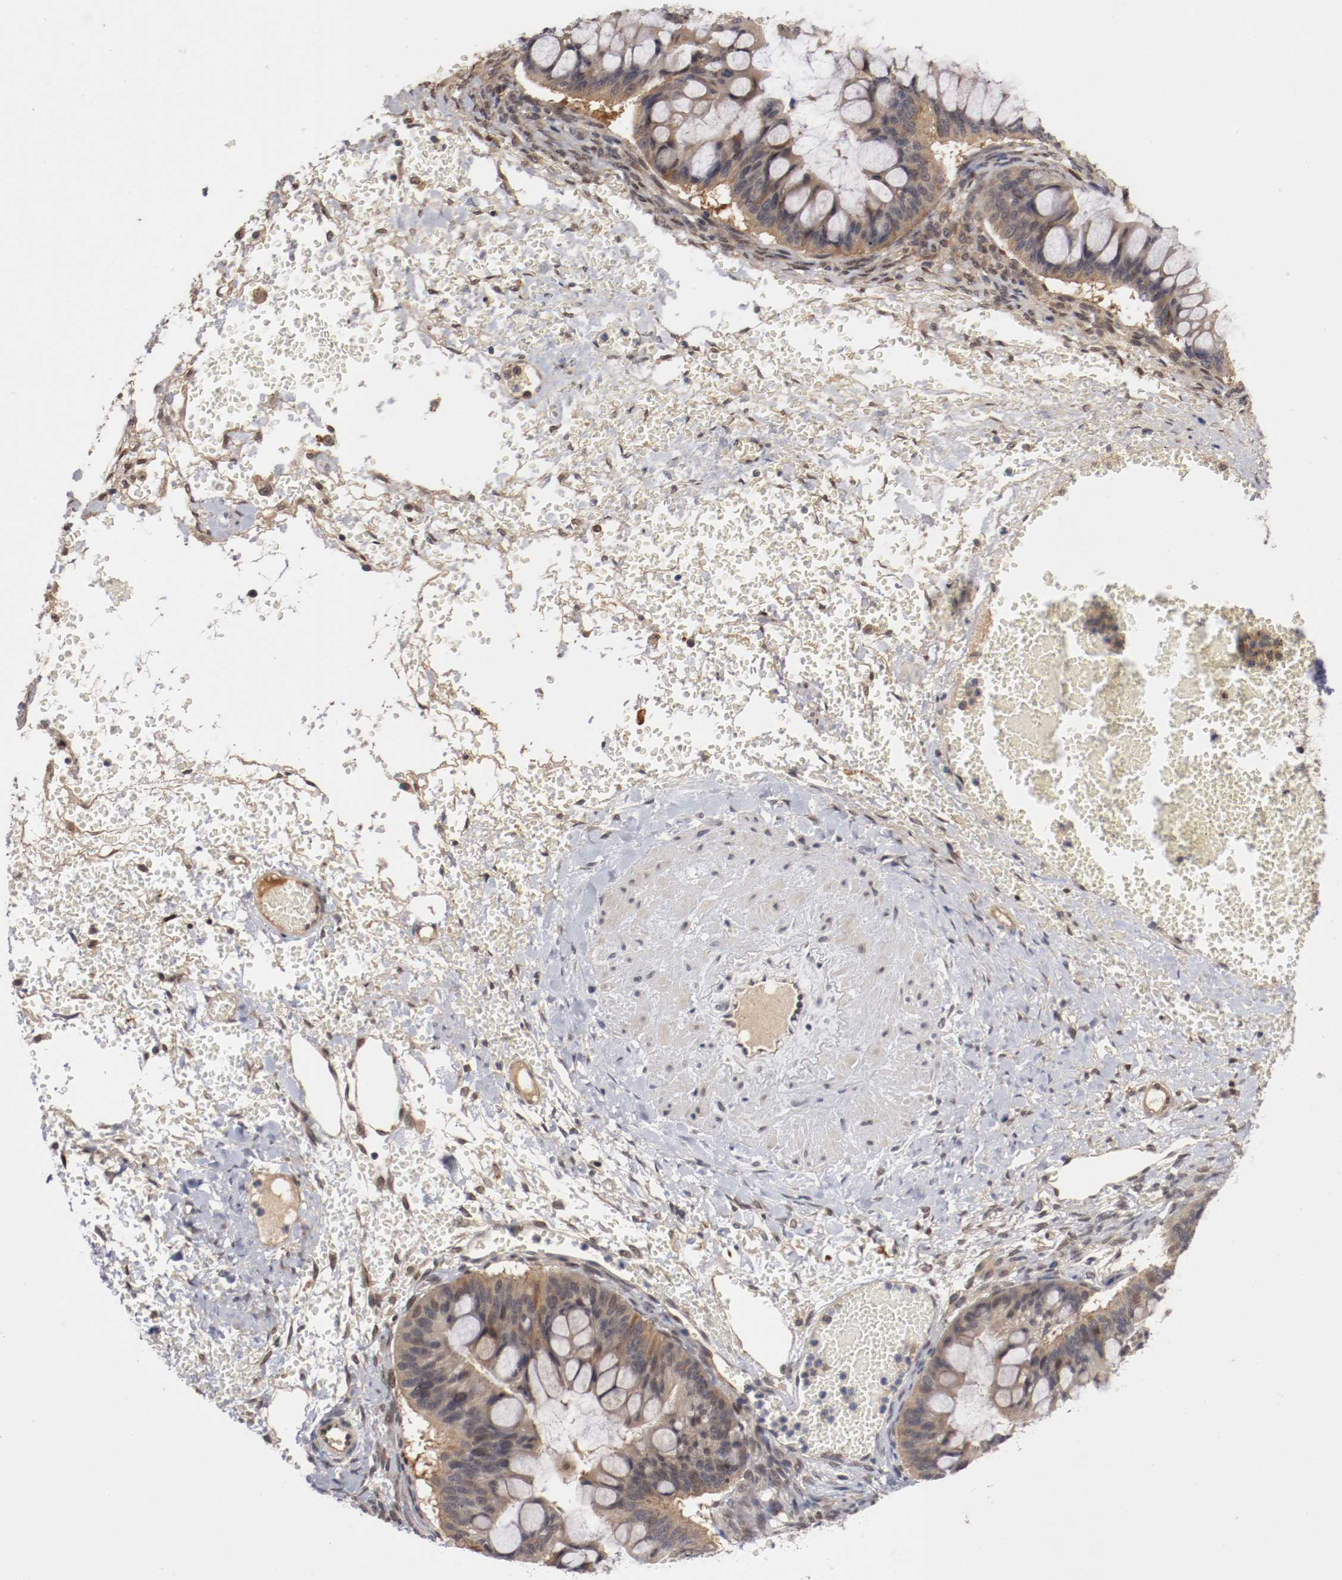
{"staining": {"intensity": "weak", "quantity": ">75%", "location": "cytoplasmic/membranous"}, "tissue": "ovarian cancer", "cell_type": "Tumor cells", "image_type": "cancer", "snomed": [{"axis": "morphology", "description": "Cystadenocarcinoma, mucinous, NOS"}, {"axis": "topography", "description": "Ovary"}], "caption": "This photomicrograph reveals IHC staining of human ovarian cancer, with low weak cytoplasmic/membranous expression in about >75% of tumor cells.", "gene": "DNMT3B", "patient": {"sex": "female", "age": 73}}